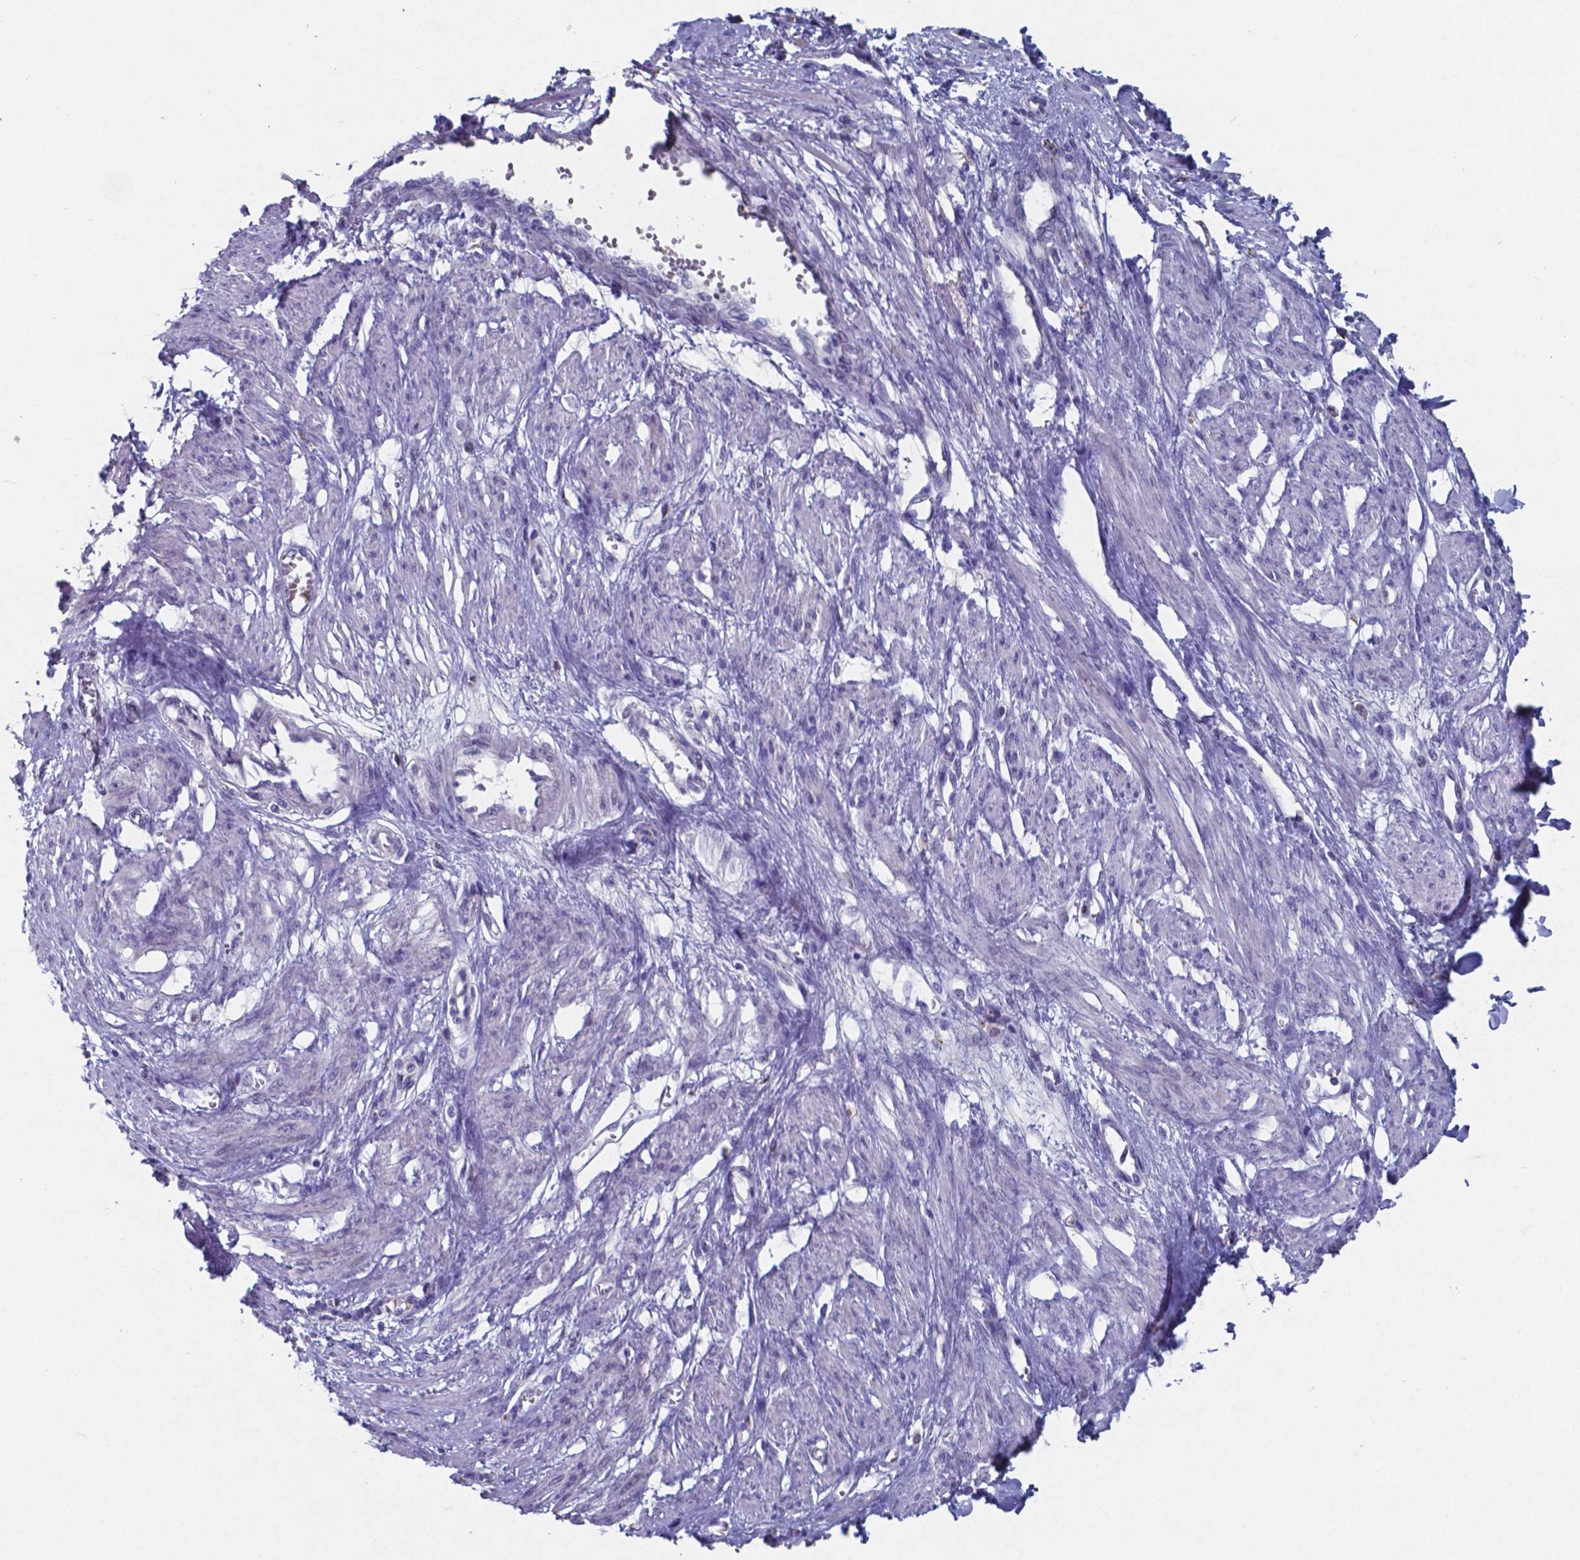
{"staining": {"intensity": "negative", "quantity": "none", "location": "none"}, "tissue": "smooth muscle", "cell_type": "Smooth muscle cells", "image_type": "normal", "snomed": [{"axis": "morphology", "description": "Normal tissue, NOS"}, {"axis": "topography", "description": "Smooth muscle"}, {"axis": "topography", "description": "Uterus"}], "caption": "IHC micrograph of benign smooth muscle: smooth muscle stained with DAB (3,3'-diaminobenzidine) exhibits no significant protein expression in smooth muscle cells. (Immunohistochemistry, brightfield microscopy, high magnification).", "gene": "TTR", "patient": {"sex": "female", "age": 39}}